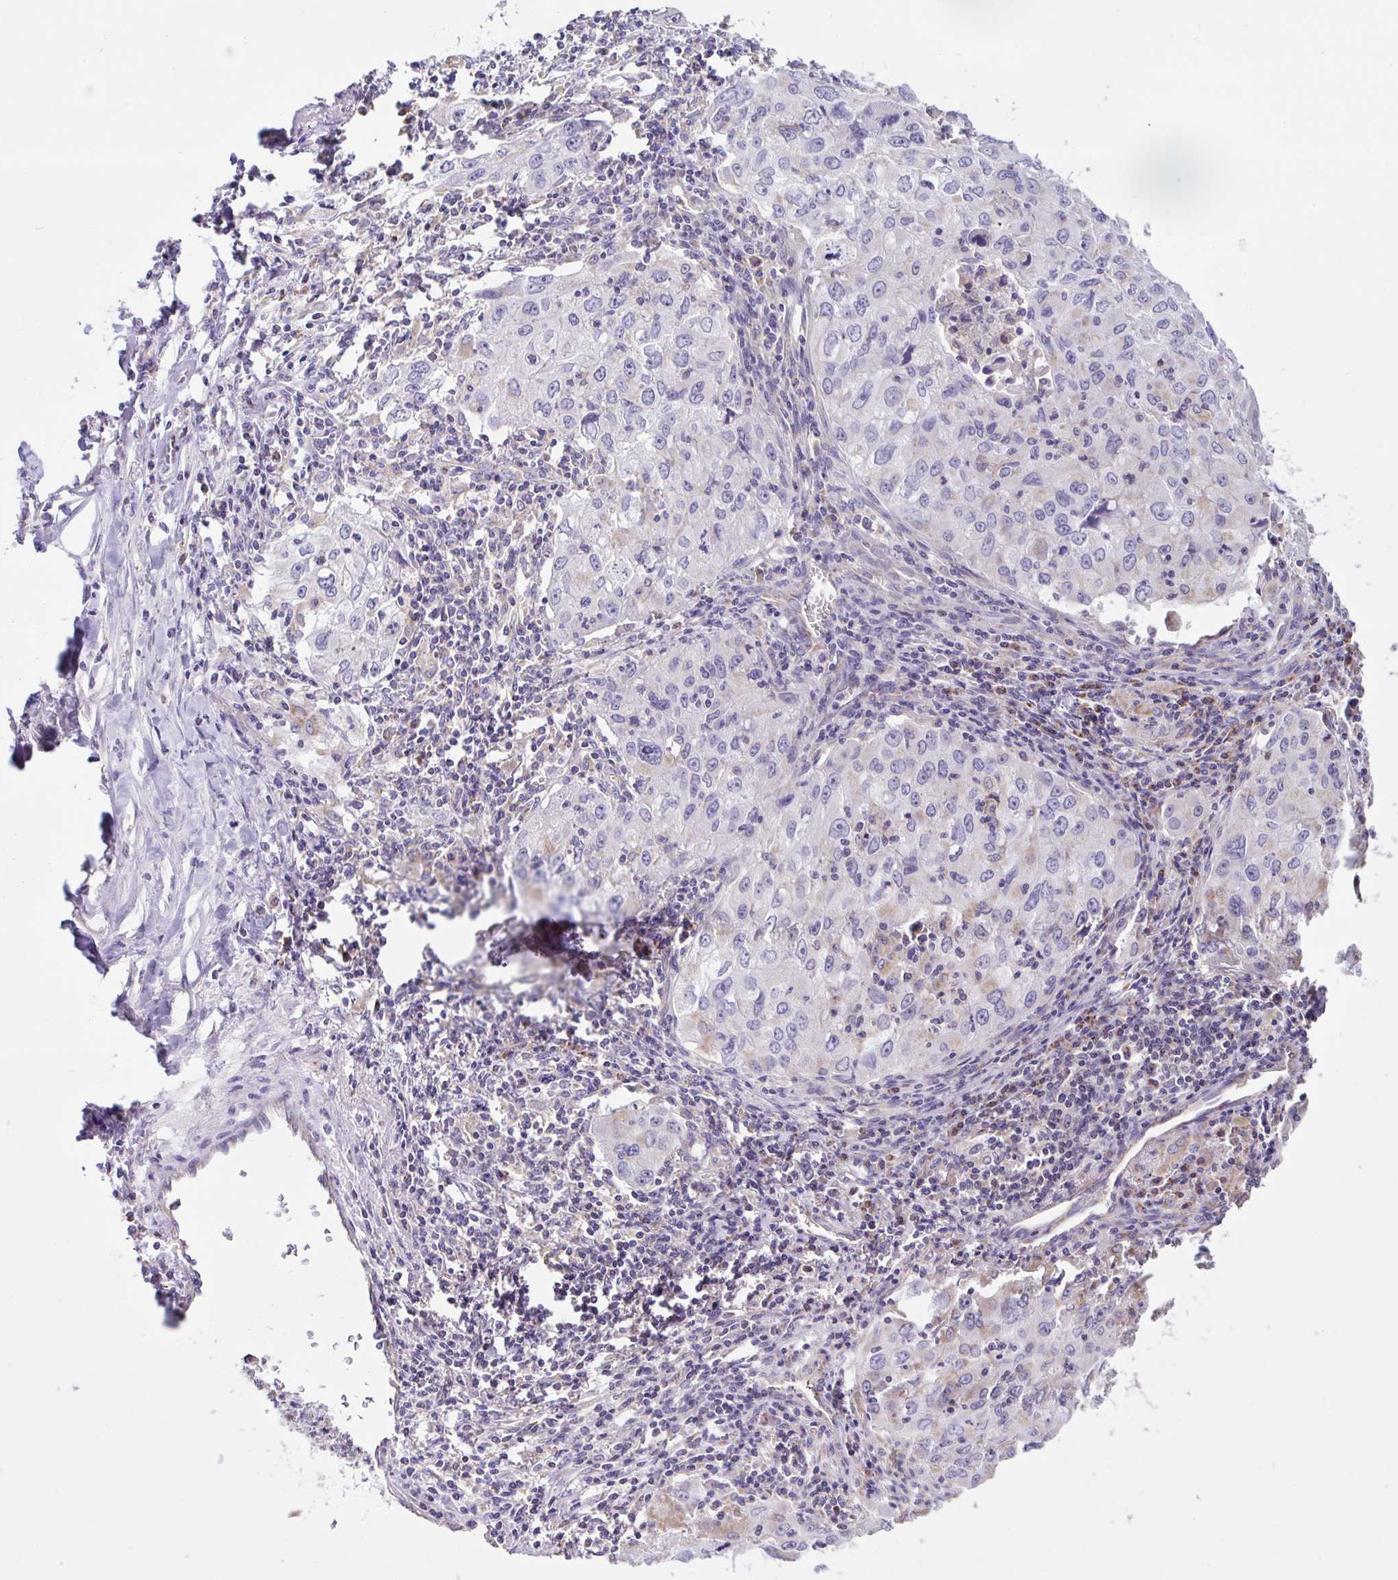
{"staining": {"intensity": "negative", "quantity": "none", "location": "none"}, "tissue": "lung cancer", "cell_type": "Tumor cells", "image_type": "cancer", "snomed": [{"axis": "morphology", "description": "Adenocarcinoma, NOS"}, {"axis": "morphology", "description": "Adenocarcinoma, metastatic, NOS"}, {"axis": "topography", "description": "Lymph node"}, {"axis": "topography", "description": "Lung"}], "caption": "Immunohistochemical staining of human adenocarcinoma (lung) displays no significant staining in tumor cells.", "gene": "DOK7", "patient": {"sex": "female", "age": 42}}